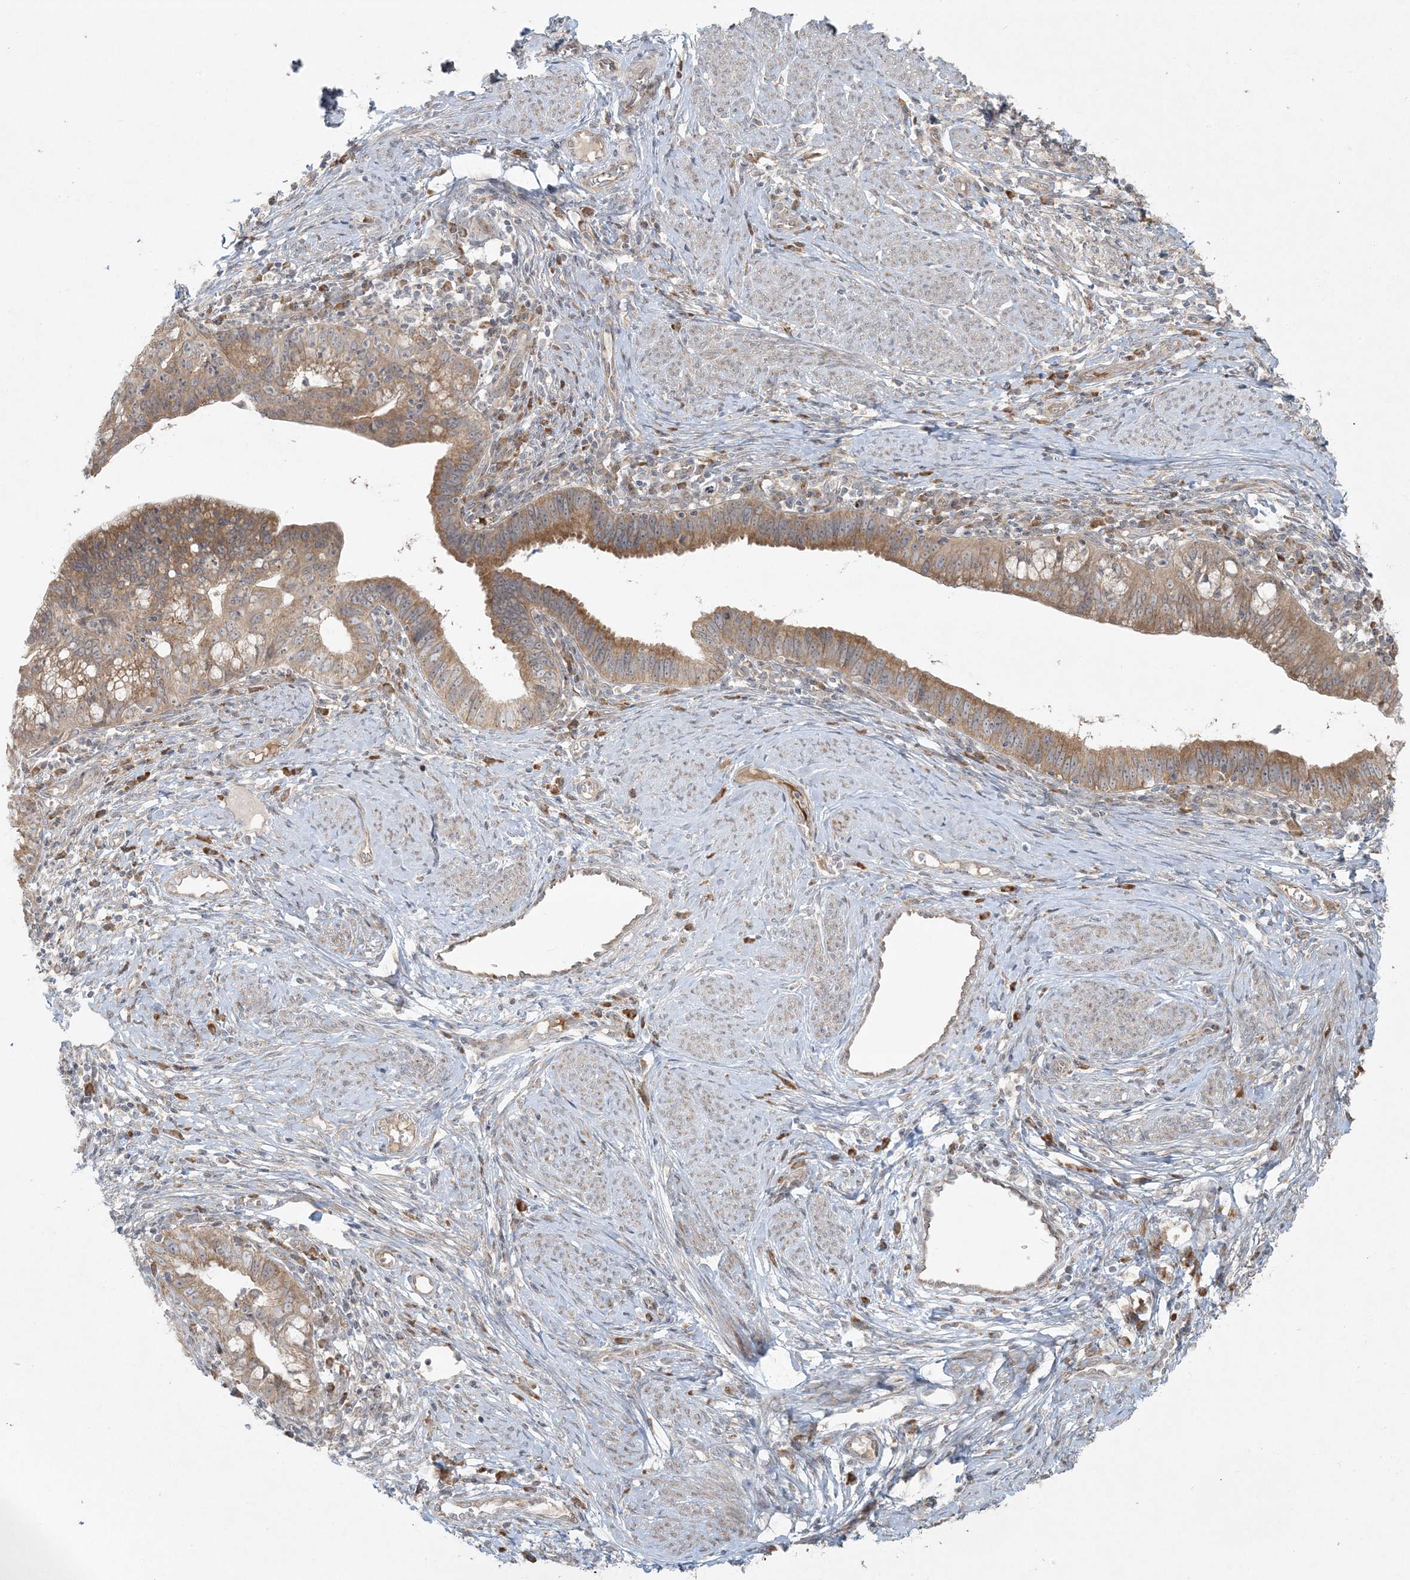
{"staining": {"intensity": "moderate", "quantity": ">75%", "location": "cytoplasmic/membranous"}, "tissue": "cervical cancer", "cell_type": "Tumor cells", "image_type": "cancer", "snomed": [{"axis": "morphology", "description": "Adenocarcinoma, NOS"}, {"axis": "topography", "description": "Cervix"}], "caption": "Approximately >75% of tumor cells in cervical cancer (adenocarcinoma) display moderate cytoplasmic/membranous protein expression as visualized by brown immunohistochemical staining.", "gene": "ZNF263", "patient": {"sex": "female", "age": 36}}